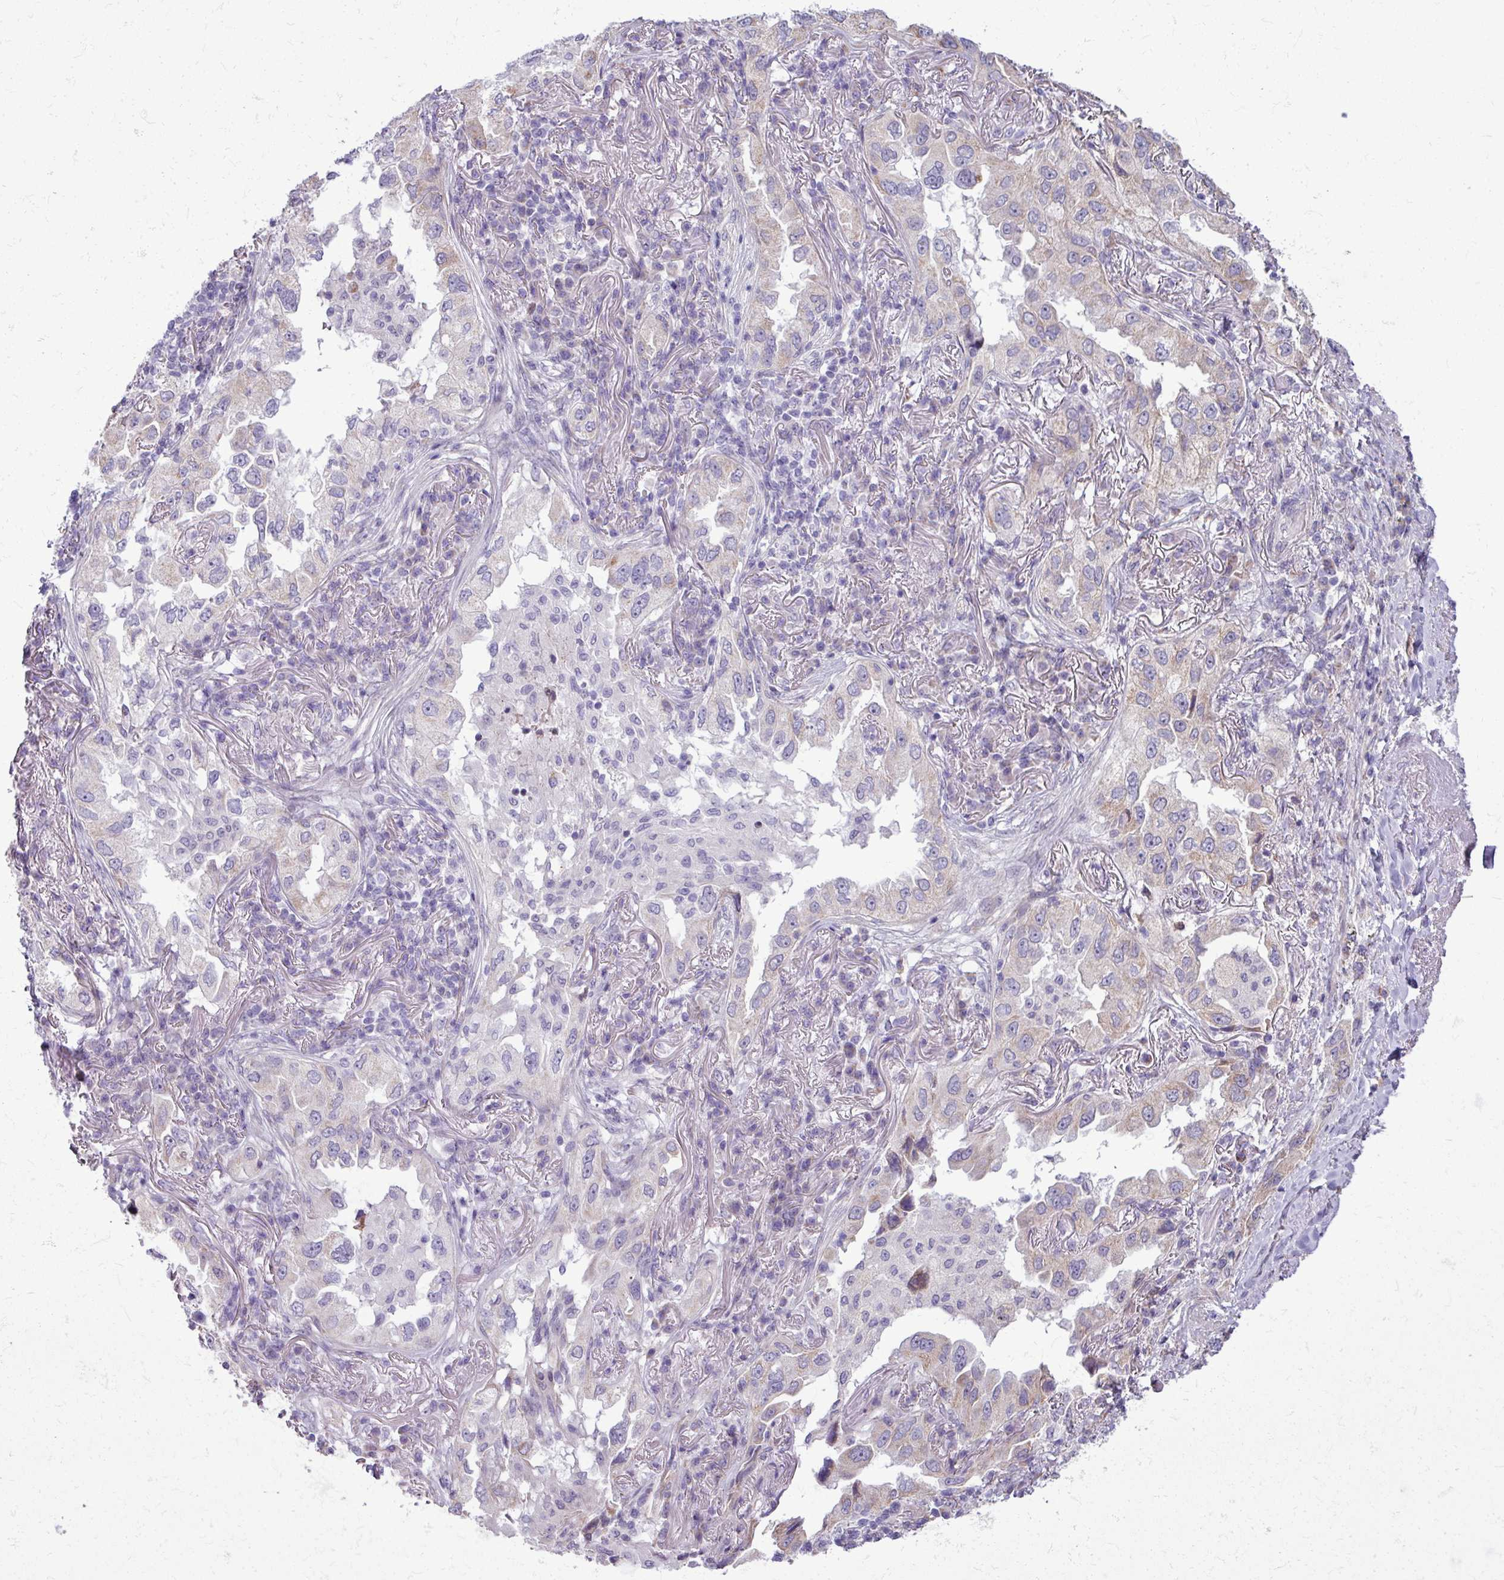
{"staining": {"intensity": "weak", "quantity": "<25%", "location": "cytoplasmic/membranous"}, "tissue": "lung cancer", "cell_type": "Tumor cells", "image_type": "cancer", "snomed": [{"axis": "morphology", "description": "Adenocarcinoma, NOS"}, {"axis": "topography", "description": "Lung"}], "caption": "Protein analysis of lung adenocarcinoma exhibits no significant staining in tumor cells.", "gene": "IRGC", "patient": {"sex": "female", "age": 69}}